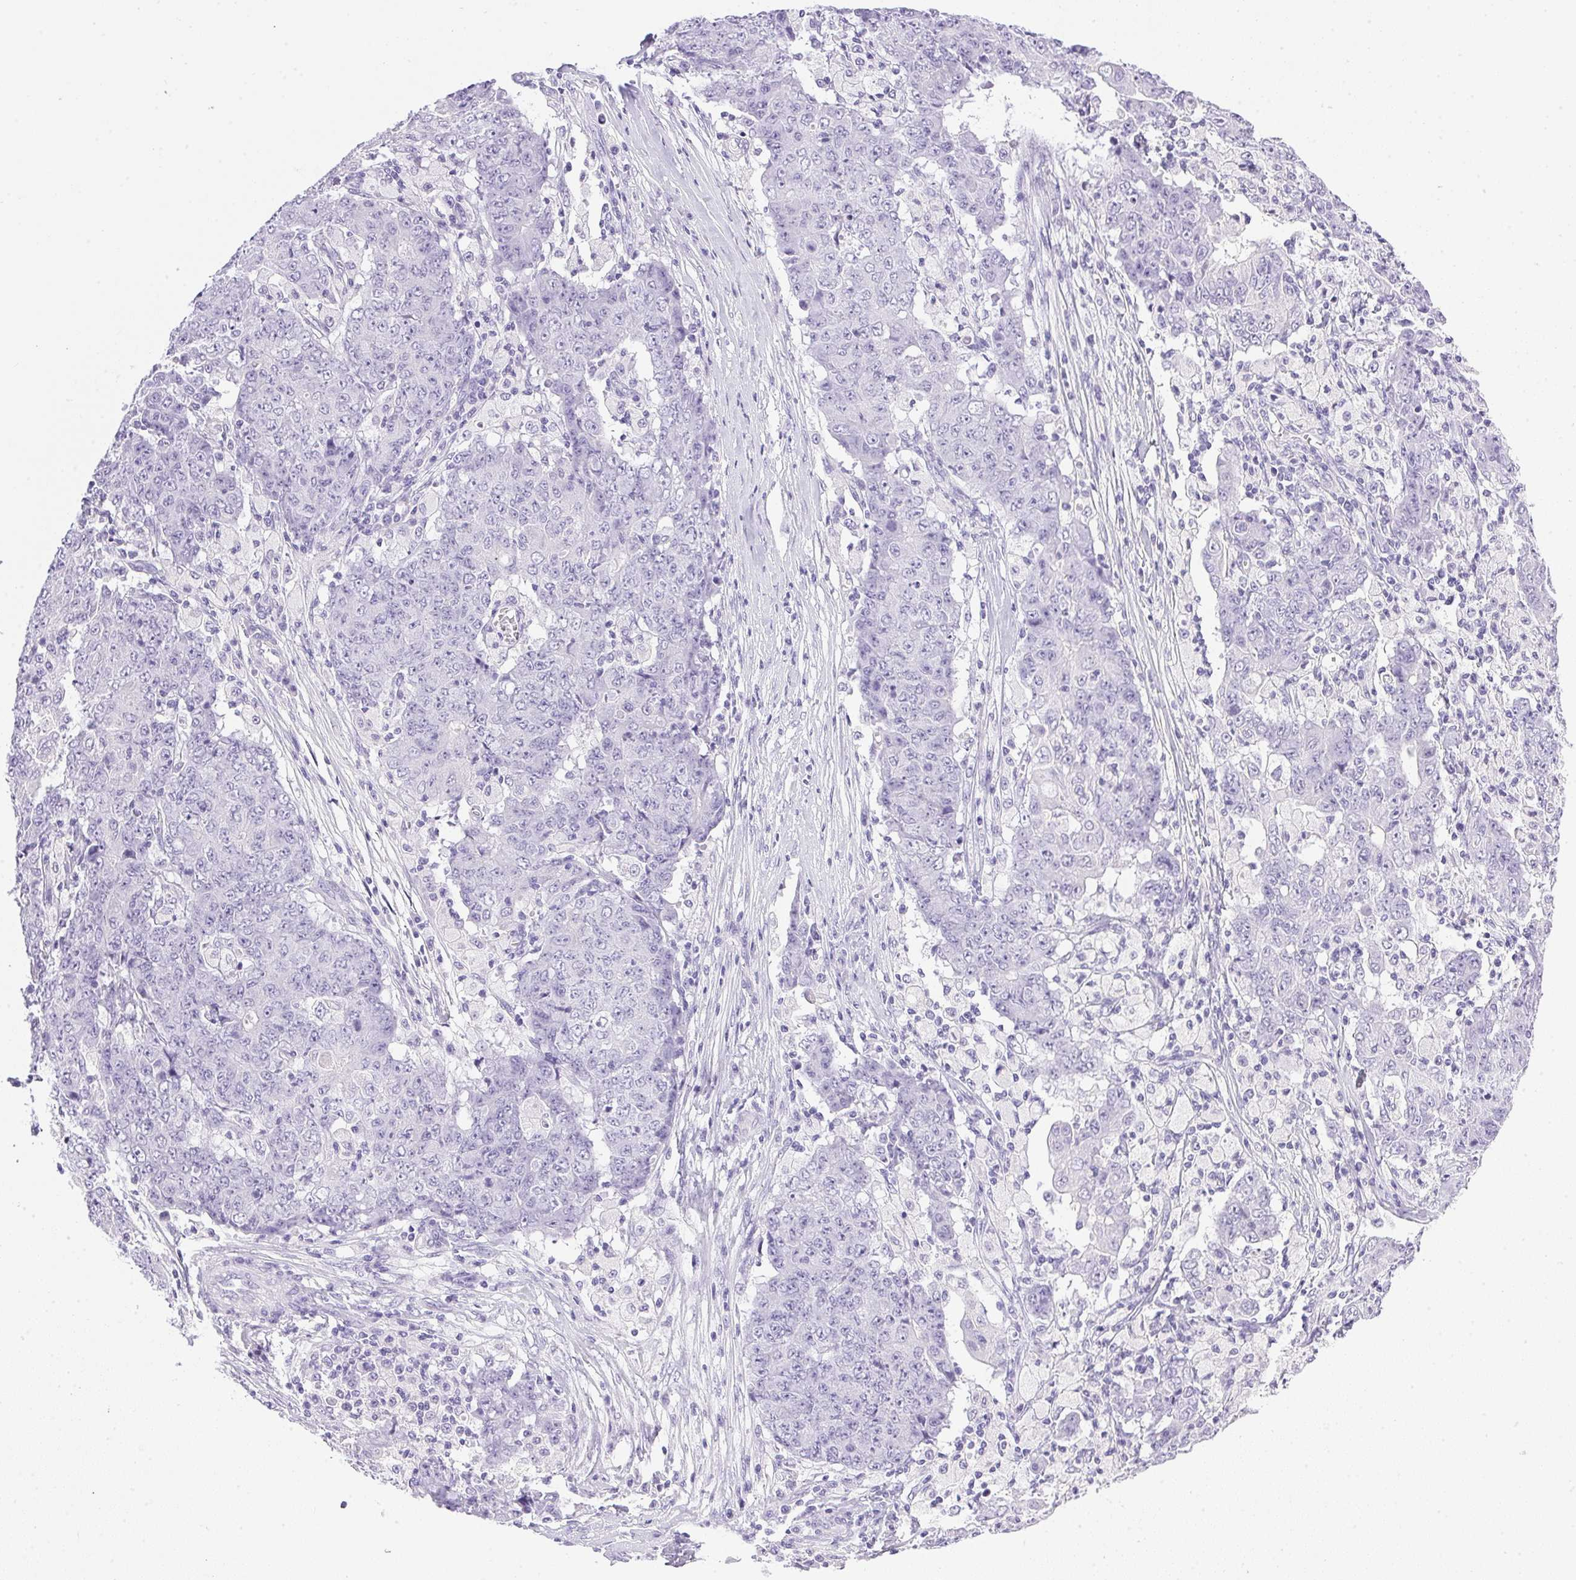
{"staining": {"intensity": "negative", "quantity": "none", "location": "none"}, "tissue": "ovarian cancer", "cell_type": "Tumor cells", "image_type": "cancer", "snomed": [{"axis": "morphology", "description": "Carcinoma, endometroid"}, {"axis": "topography", "description": "Ovary"}], "caption": "The image reveals no significant positivity in tumor cells of ovarian cancer. Nuclei are stained in blue.", "gene": "ATP6V0A4", "patient": {"sex": "female", "age": 42}}